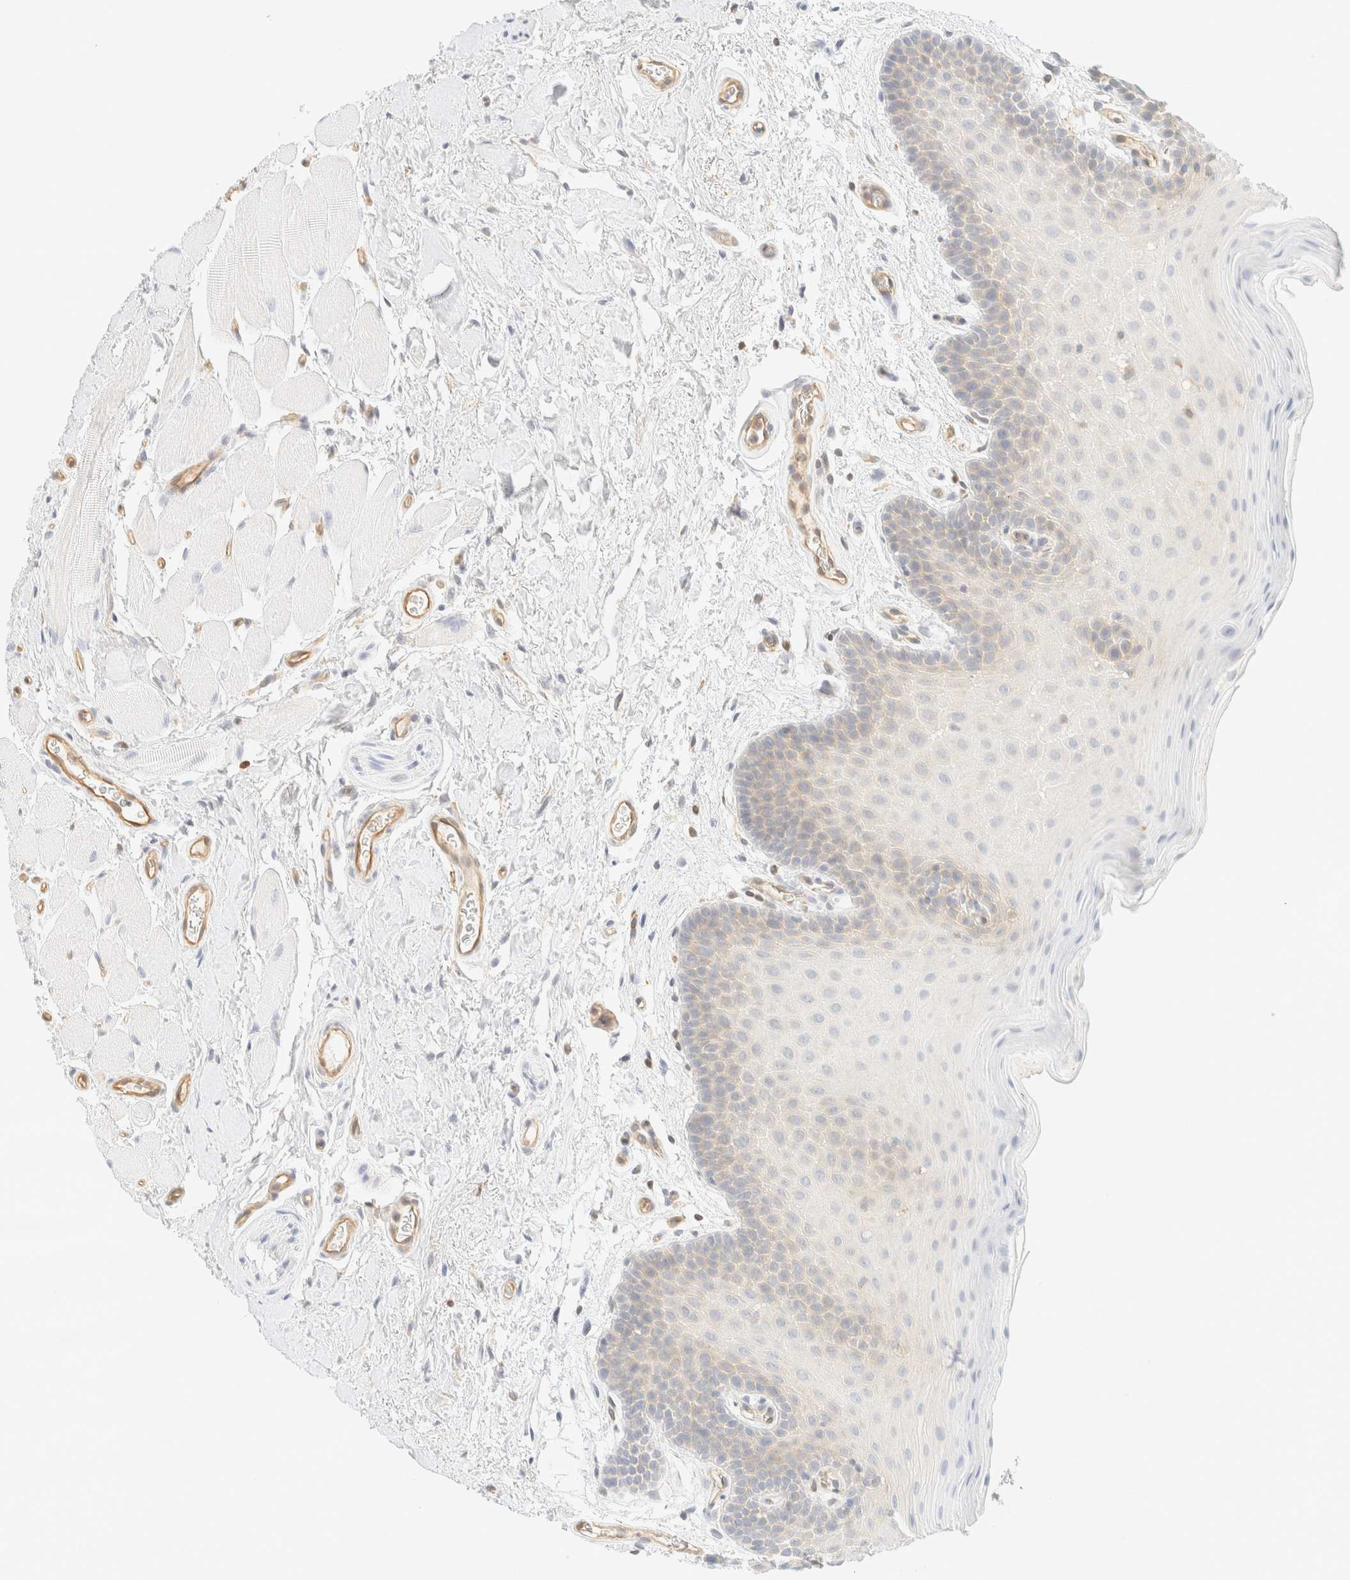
{"staining": {"intensity": "negative", "quantity": "none", "location": "none"}, "tissue": "oral mucosa", "cell_type": "Squamous epithelial cells", "image_type": "normal", "snomed": [{"axis": "morphology", "description": "Normal tissue, NOS"}, {"axis": "topography", "description": "Oral tissue"}], "caption": "Immunohistochemistry of benign oral mucosa demonstrates no positivity in squamous epithelial cells.", "gene": "OTOP2", "patient": {"sex": "male", "age": 62}}